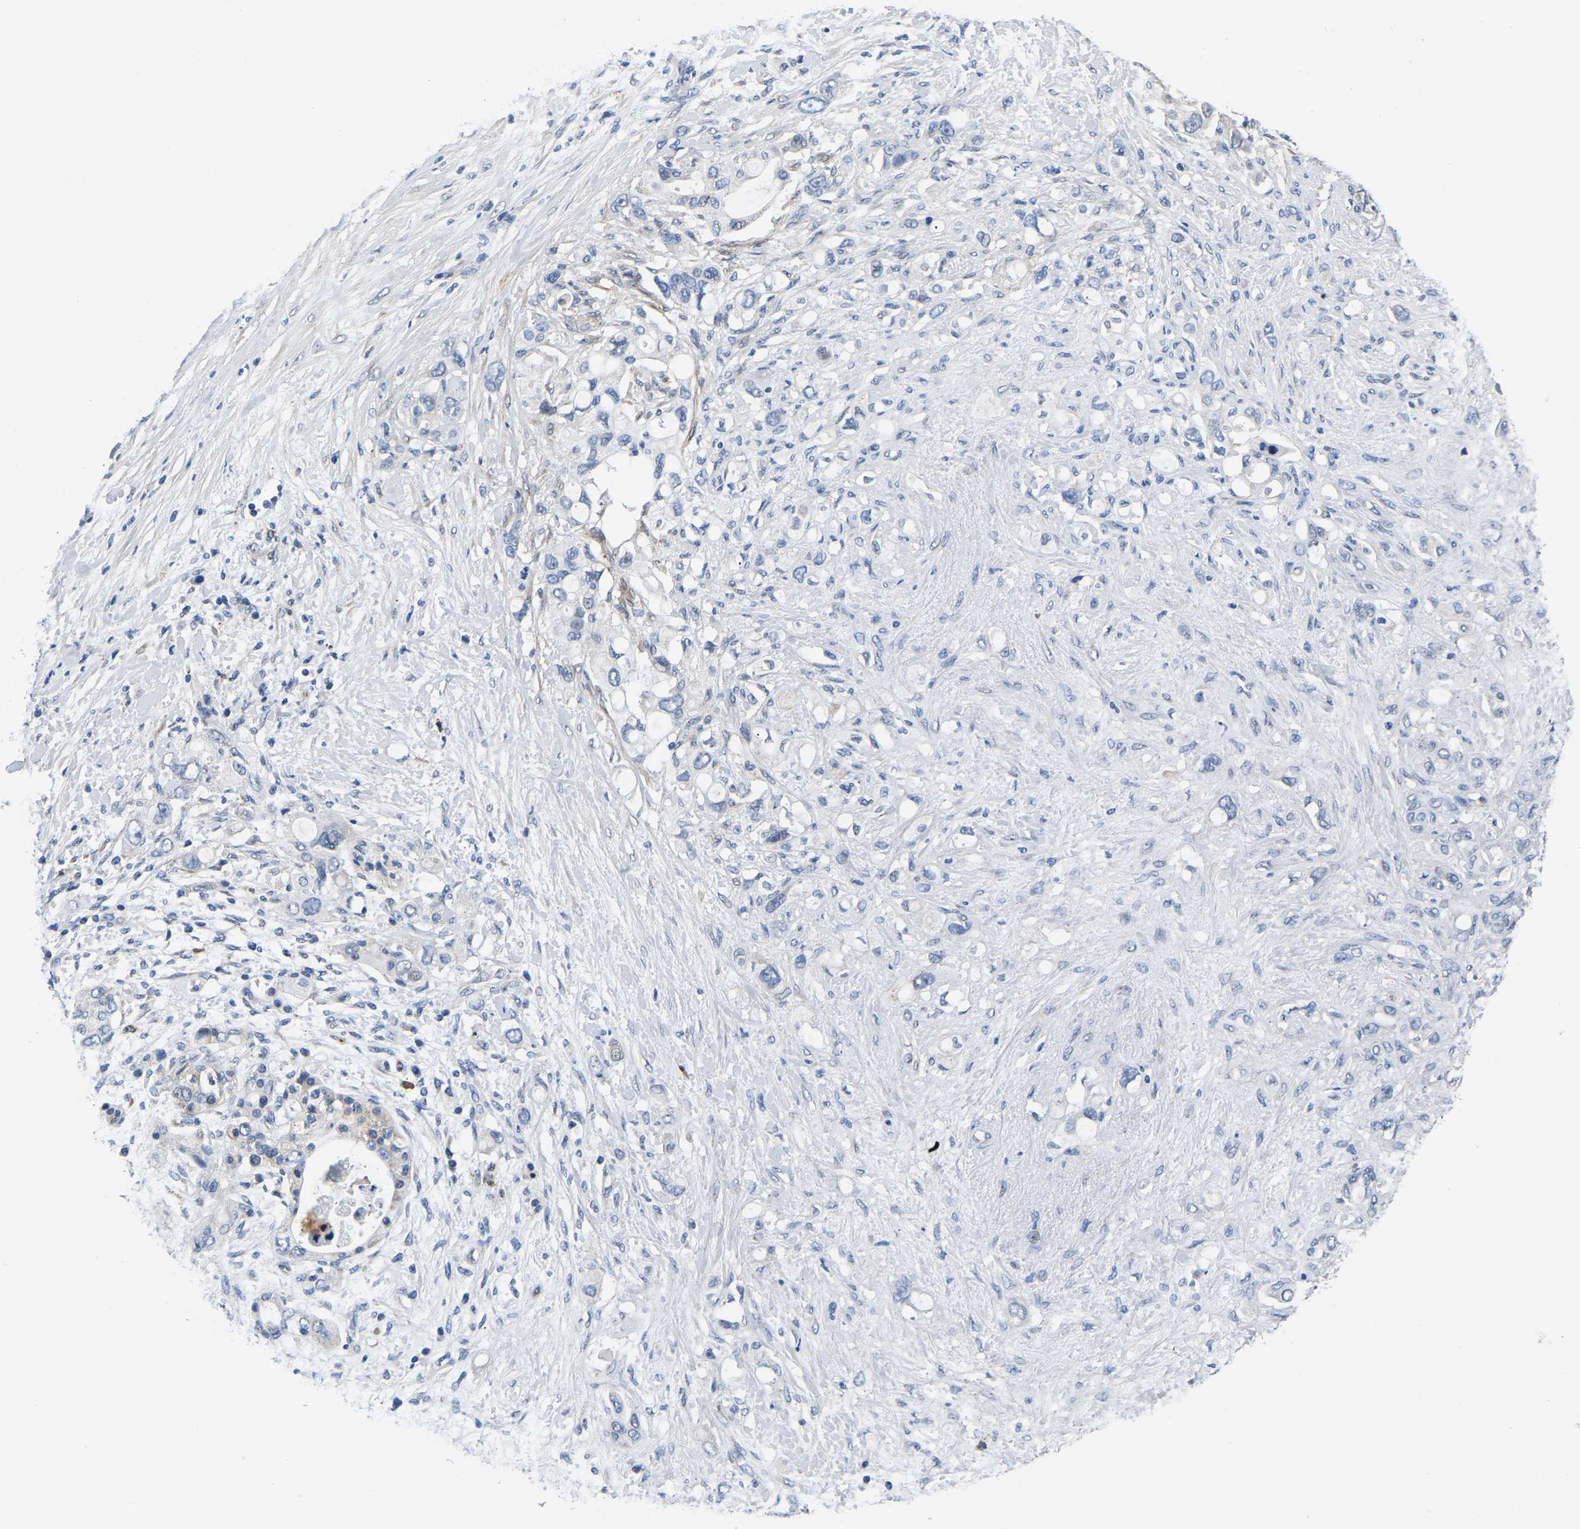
{"staining": {"intensity": "negative", "quantity": "none", "location": "none"}, "tissue": "pancreatic cancer", "cell_type": "Tumor cells", "image_type": "cancer", "snomed": [{"axis": "morphology", "description": "Adenocarcinoma, NOS"}, {"axis": "topography", "description": "Pancreas"}], "caption": "Immunohistochemistry (IHC) of pancreatic cancer (adenocarcinoma) shows no expression in tumor cells.", "gene": "PDLIM7", "patient": {"sex": "female", "age": 56}}